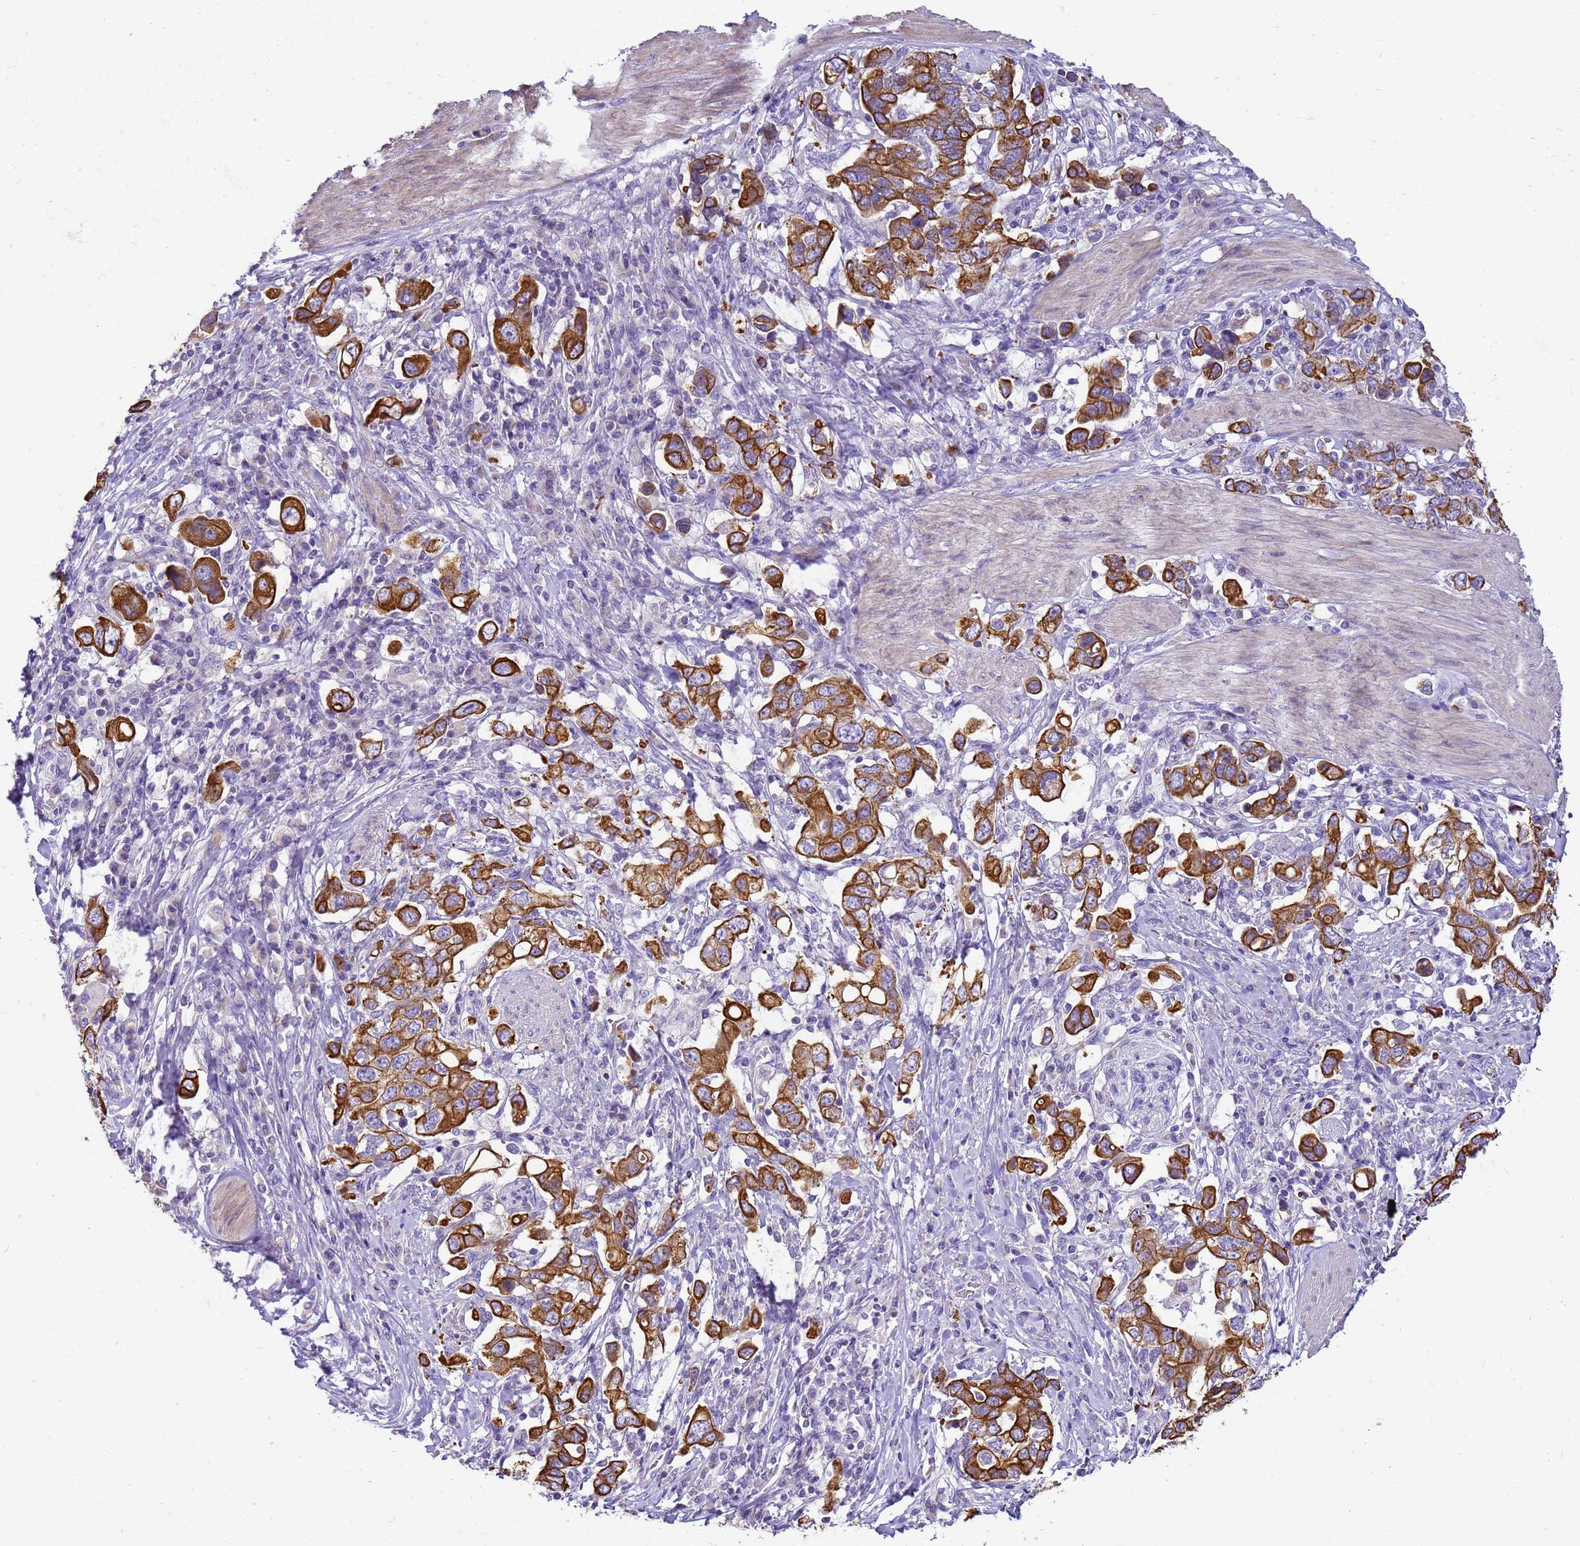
{"staining": {"intensity": "strong", "quantity": ">75%", "location": "cytoplasmic/membranous"}, "tissue": "stomach cancer", "cell_type": "Tumor cells", "image_type": "cancer", "snomed": [{"axis": "morphology", "description": "Adenocarcinoma, NOS"}, {"axis": "topography", "description": "Stomach, upper"}, {"axis": "topography", "description": "Stomach"}], "caption": "Human adenocarcinoma (stomach) stained for a protein (brown) displays strong cytoplasmic/membranous positive positivity in approximately >75% of tumor cells.", "gene": "PIEZO2", "patient": {"sex": "male", "age": 62}}